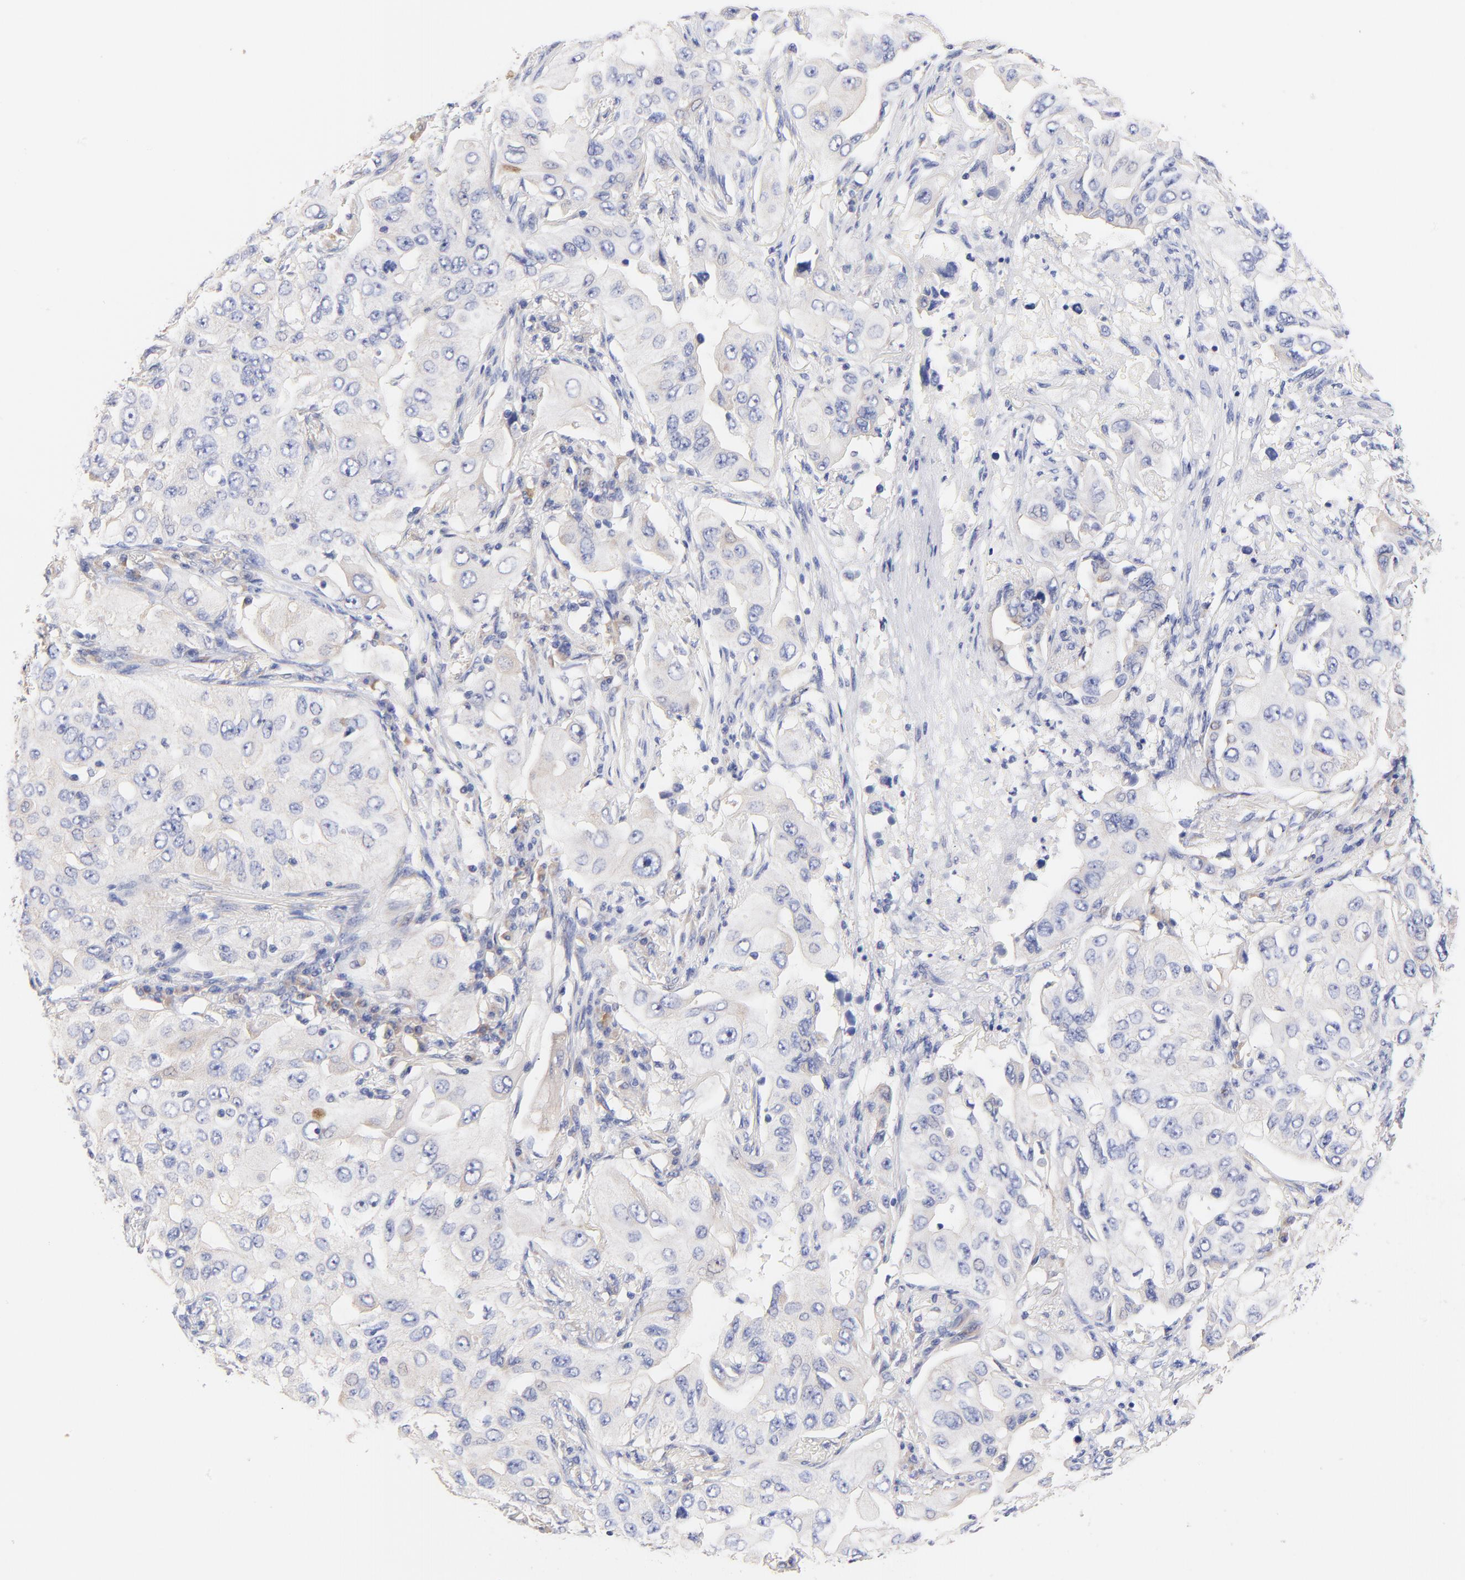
{"staining": {"intensity": "negative", "quantity": "none", "location": "none"}, "tissue": "lung cancer", "cell_type": "Tumor cells", "image_type": "cancer", "snomed": [{"axis": "morphology", "description": "Adenocarcinoma, NOS"}, {"axis": "topography", "description": "Lung"}], "caption": "IHC histopathology image of lung cancer (adenocarcinoma) stained for a protein (brown), which reveals no expression in tumor cells.", "gene": "TNFRSF13C", "patient": {"sex": "male", "age": 84}}